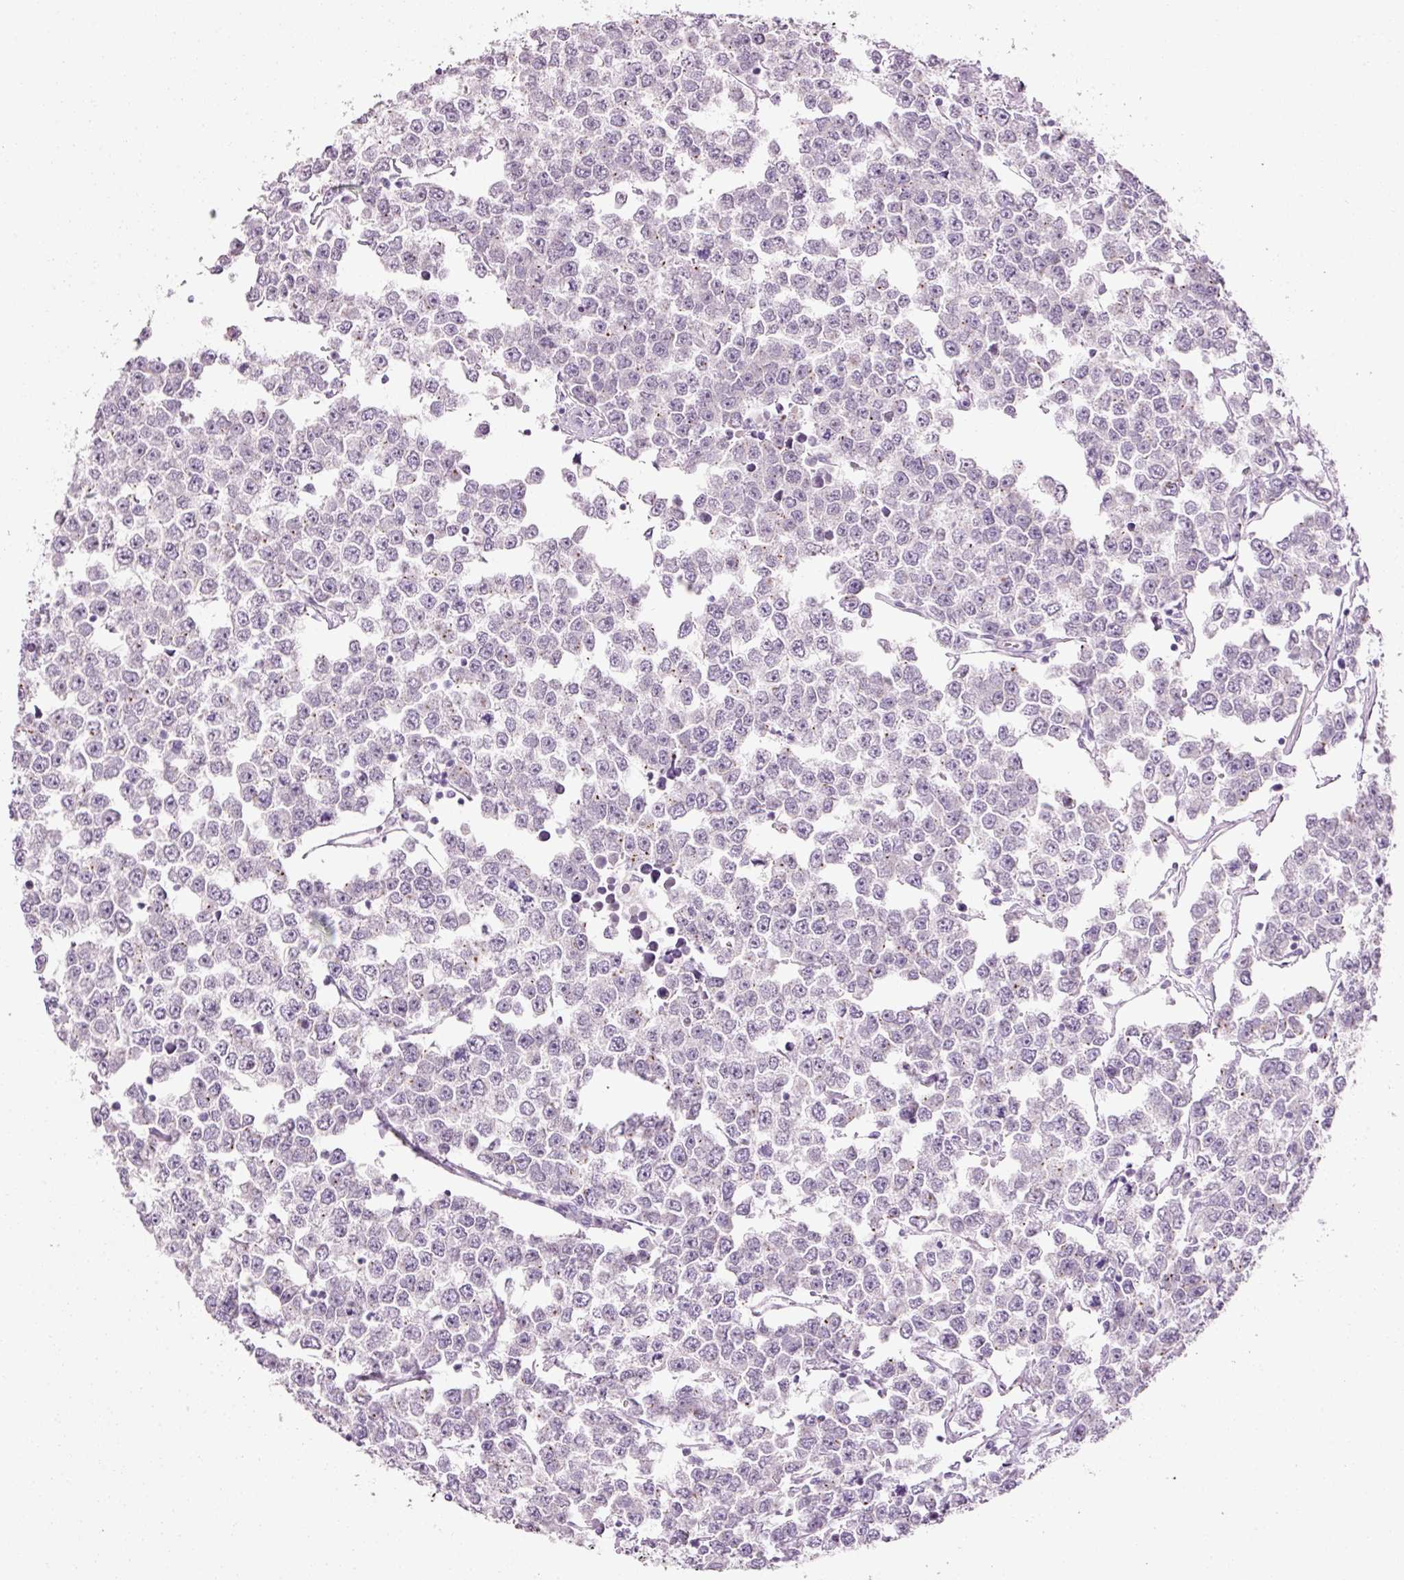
{"staining": {"intensity": "weak", "quantity": ">75%", "location": "nuclear"}, "tissue": "testis cancer", "cell_type": "Tumor cells", "image_type": "cancer", "snomed": [{"axis": "morphology", "description": "Seminoma, NOS"}, {"axis": "morphology", "description": "Carcinoma, Embryonal, NOS"}, {"axis": "topography", "description": "Testis"}], "caption": "High-power microscopy captured an immunohistochemistry micrograph of testis seminoma, revealing weak nuclear positivity in approximately >75% of tumor cells.", "gene": "ANKRD20A1", "patient": {"sex": "male", "age": 52}}